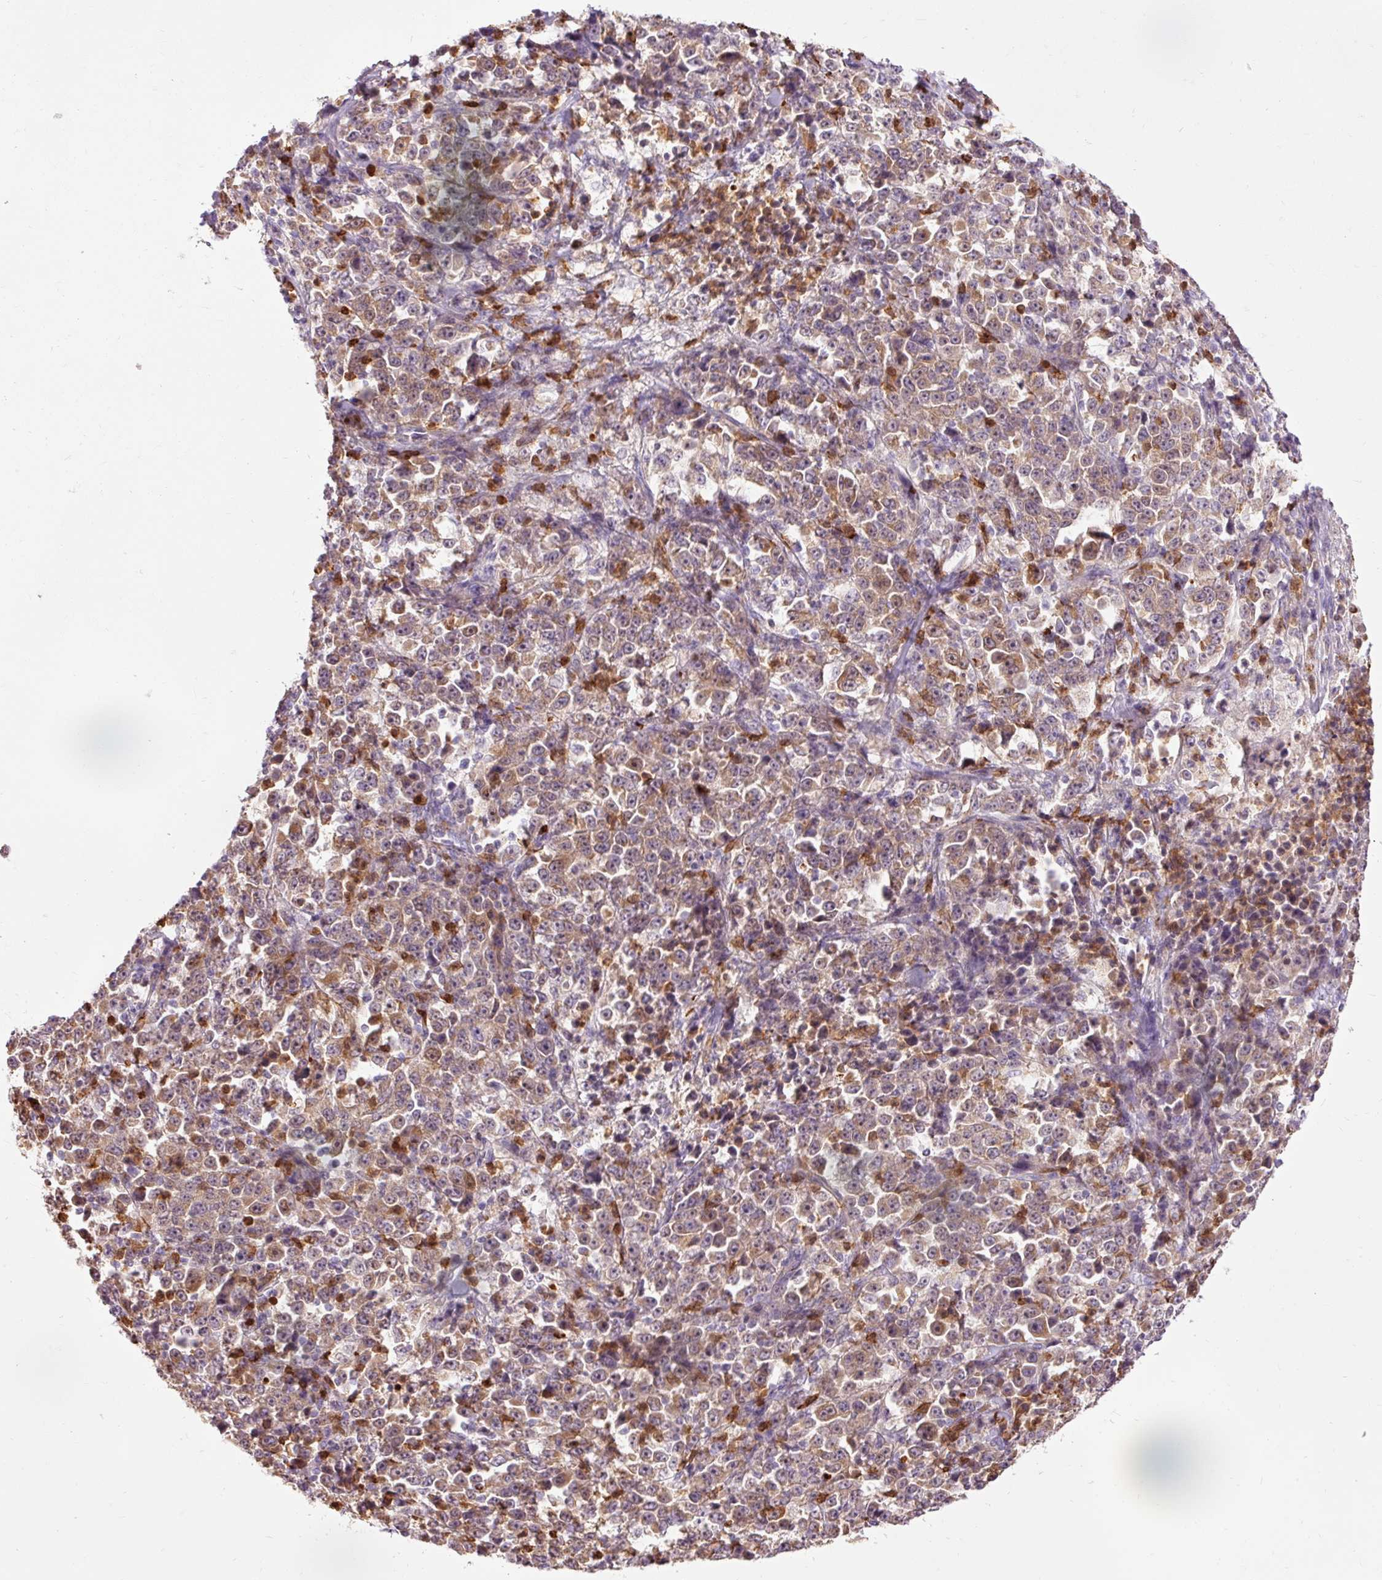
{"staining": {"intensity": "moderate", "quantity": ">75%", "location": "cytoplasmic/membranous"}, "tissue": "stomach cancer", "cell_type": "Tumor cells", "image_type": "cancer", "snomed": [{"axis": "morphology", "description": "Normal tissue, NOS"}, {"axis": "morphology", "description": "Adenocarcinoma, NOS"}, {"axis": "topography", "description": "Stomach, upper"}, {"axis": "topography", "description": "Stomach"}], "caption": "Protein staining by immunohistochemistry reveals moderate cytoplasmic/membranous expression in about >75% of tumor cells in adenocarcinoma (stomach).", "gene": "PRDX5", "patient": {"sex": "male", "age": 59}}